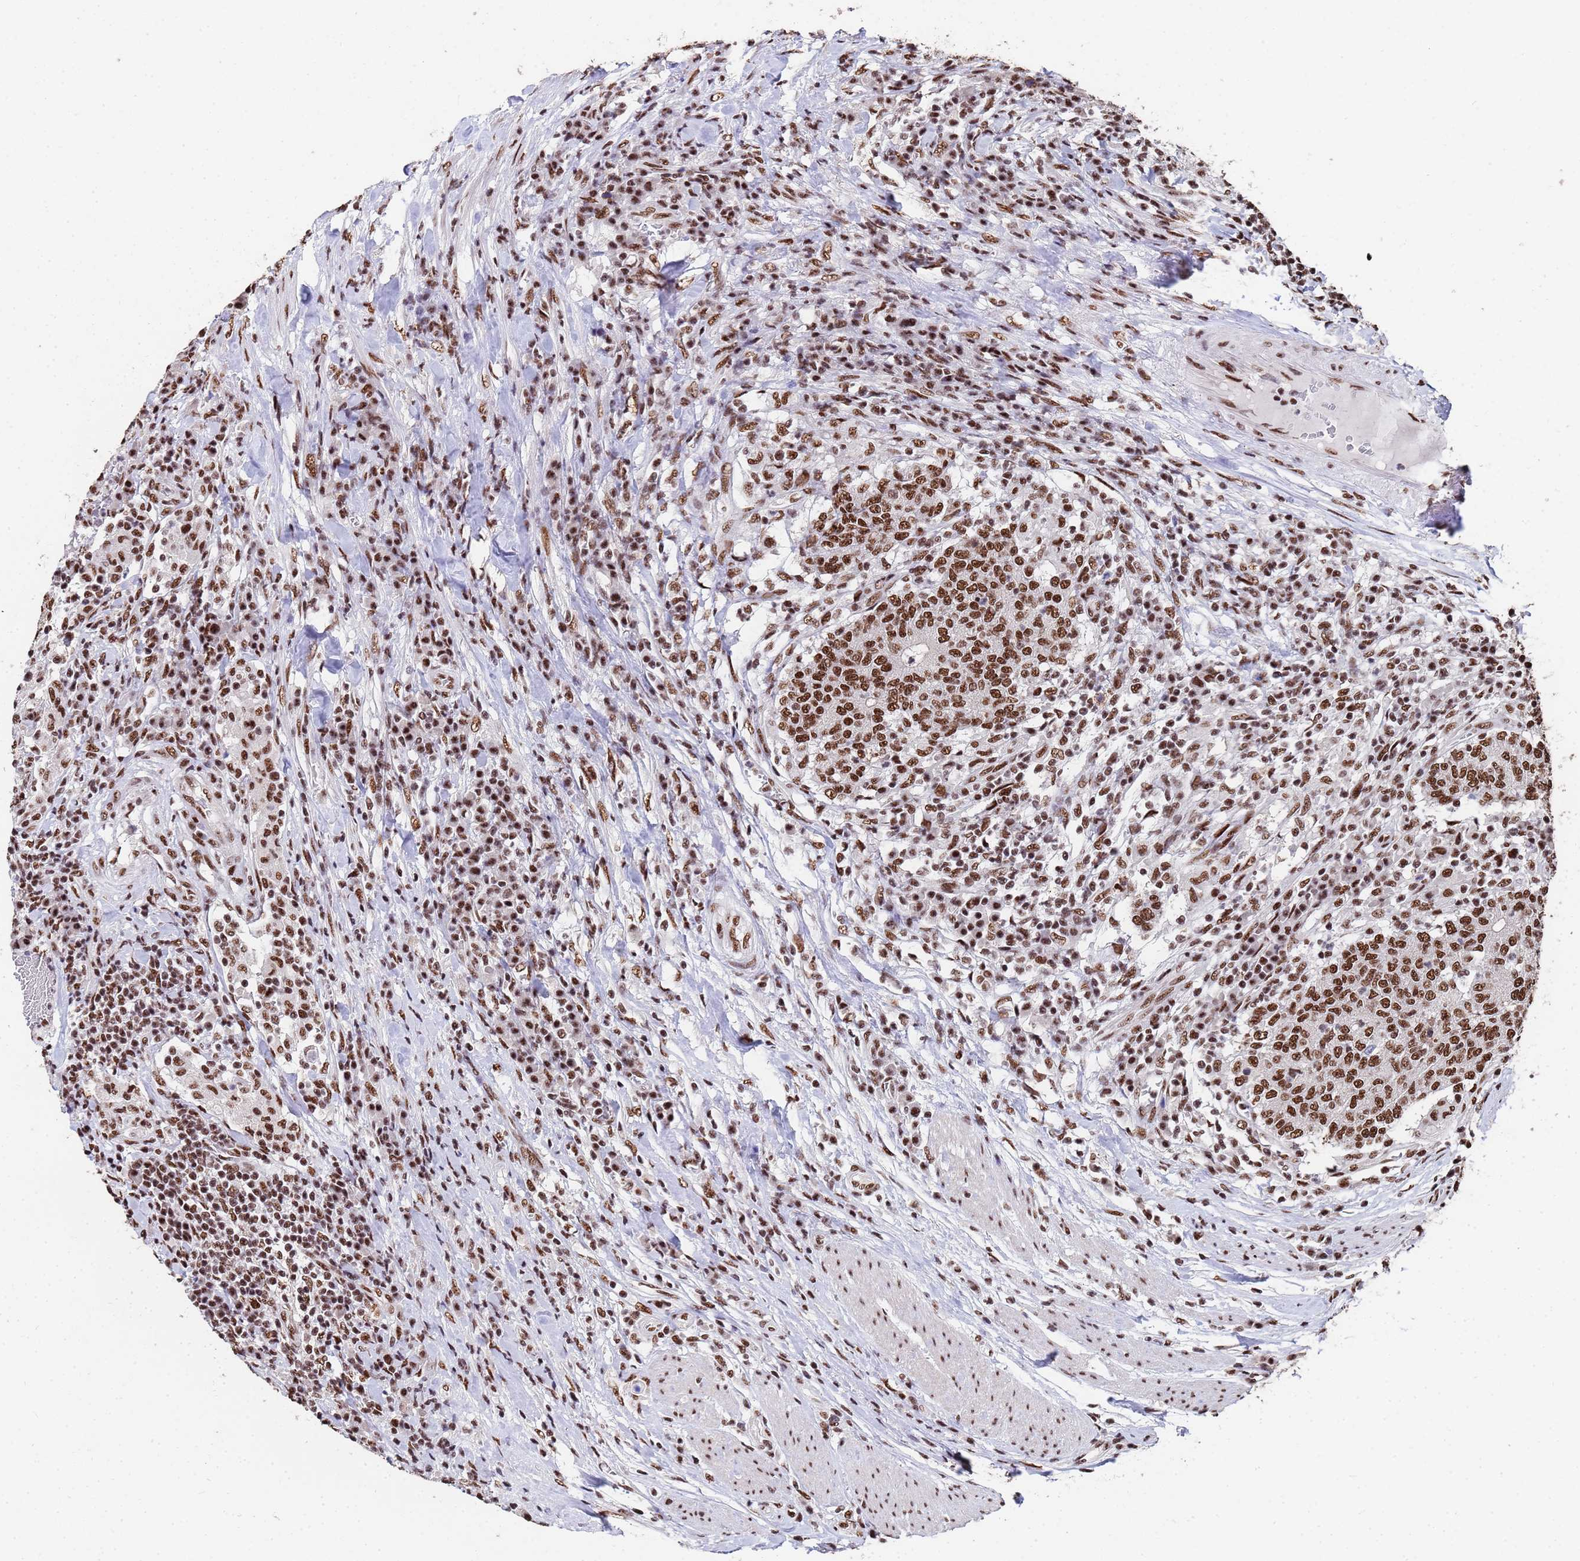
{"staining": {"intensity": "strong", "quantity": ">75%", "location": "nuclear"}, "tissue": "colorectal cancer", "cell_type": "Tumor cells", "image_type": "cancer", "snomed": [{"axis": "morphology", "description": "Adenocarcinoma, NOS"}, {"axis": "topography", "description": "Colon"}], "caption": "A brown stain shows strong nuclear staining of a protein in human colorectal cancer tumor cells.", "gene": "SF3B2", "patient": {"sex": "female", "age": 75}}